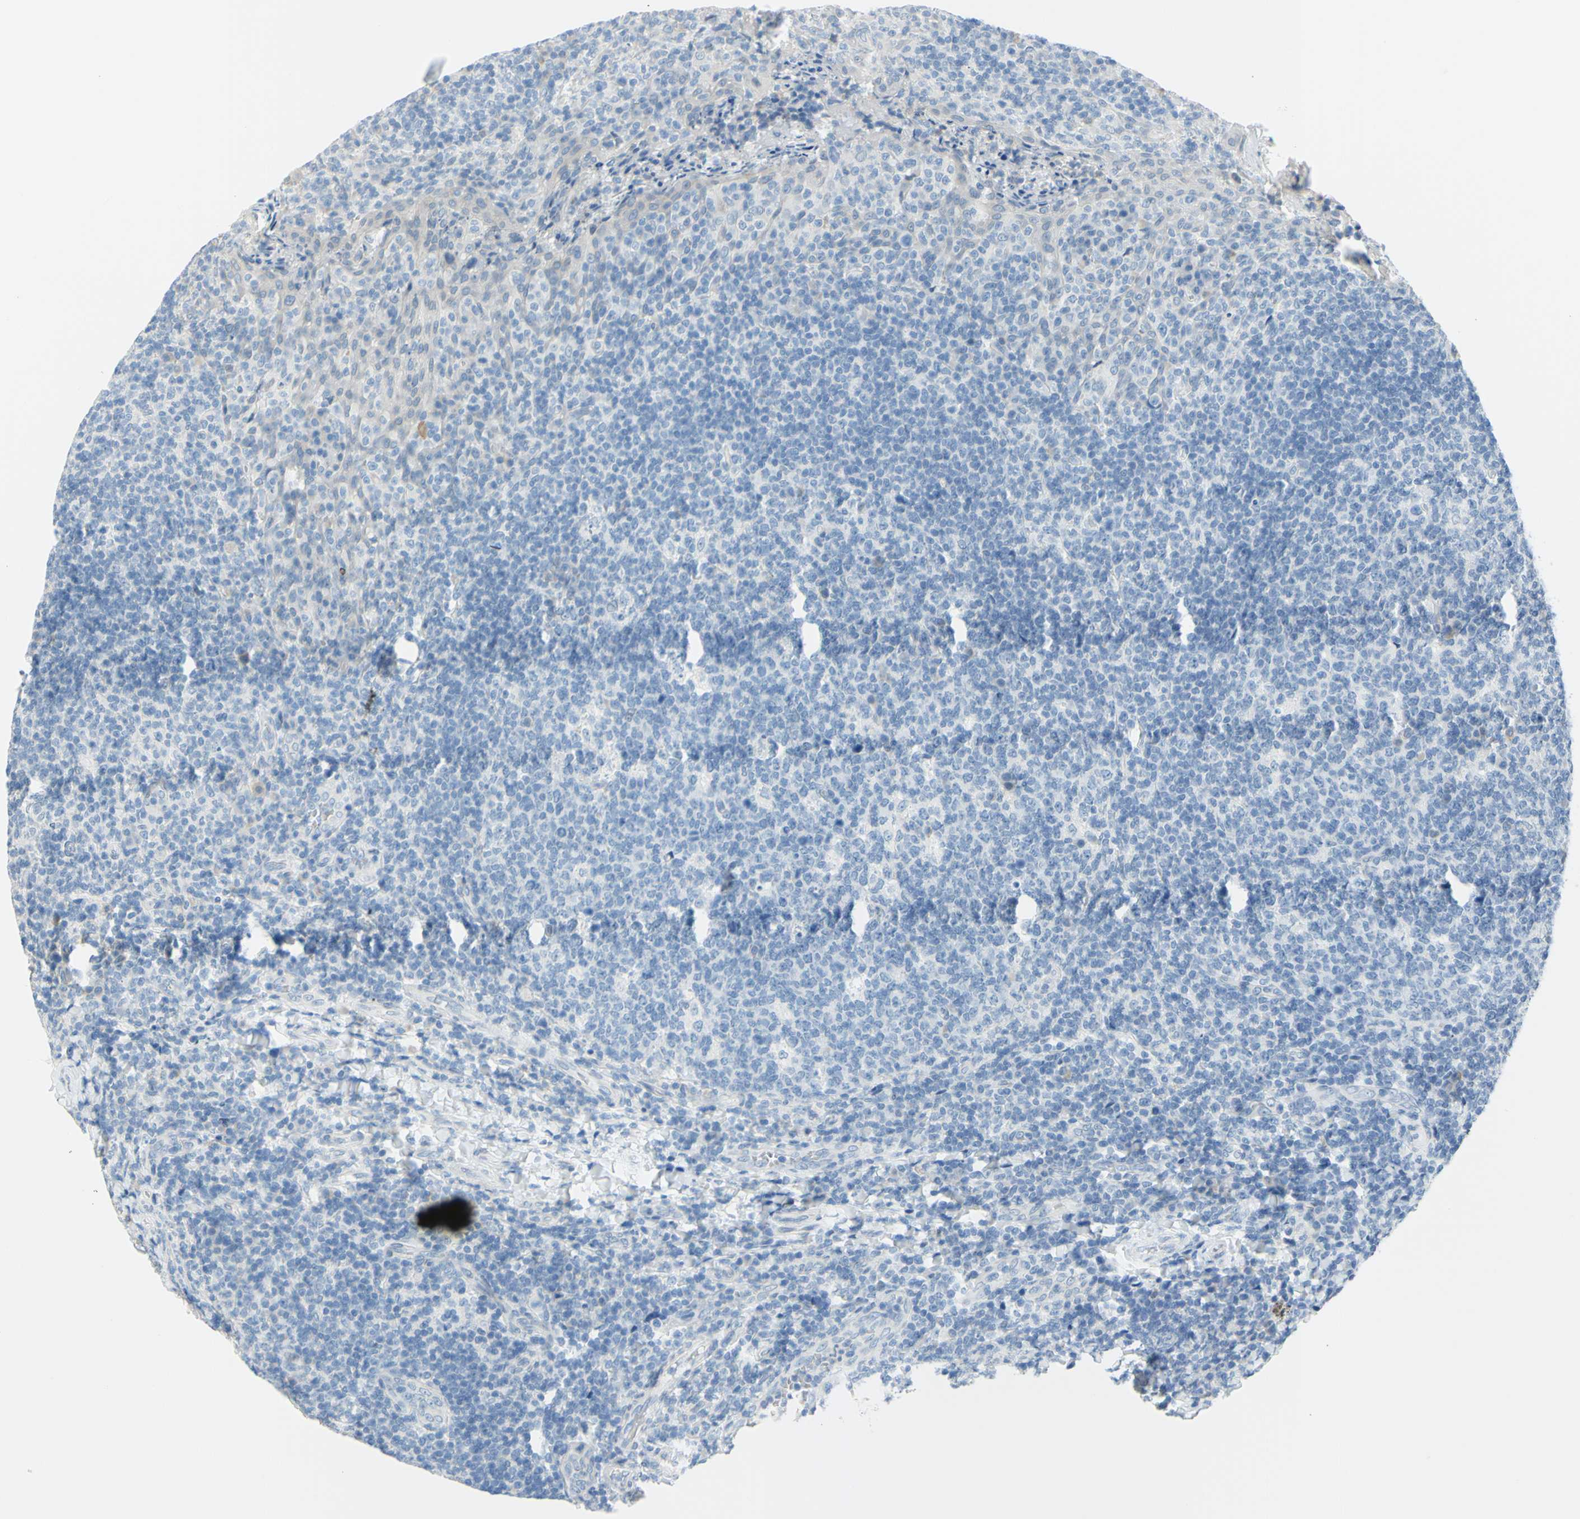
{"staining": {"intensity": "negative", "quantity": "none", "location": "none"}, "tissue": "tonsil", "cell_type": "Germinal center cells", "image_type": "normal", "snomed": [{"axis": "morphology", "description": "Normal tissue, NOS"}, {"axis": "topography", "description": "Tonsil"}], "caption": "Immunohistochemistry micrograph of normal tonsil: tonsil stained with DAB displays no significant protein staining in germinal center cells. (Immunohistochemistry (ihc), brightfield microscopy, high magnification).", "gene": "DCT", "patient": {"sex": "male", "age": 17}}